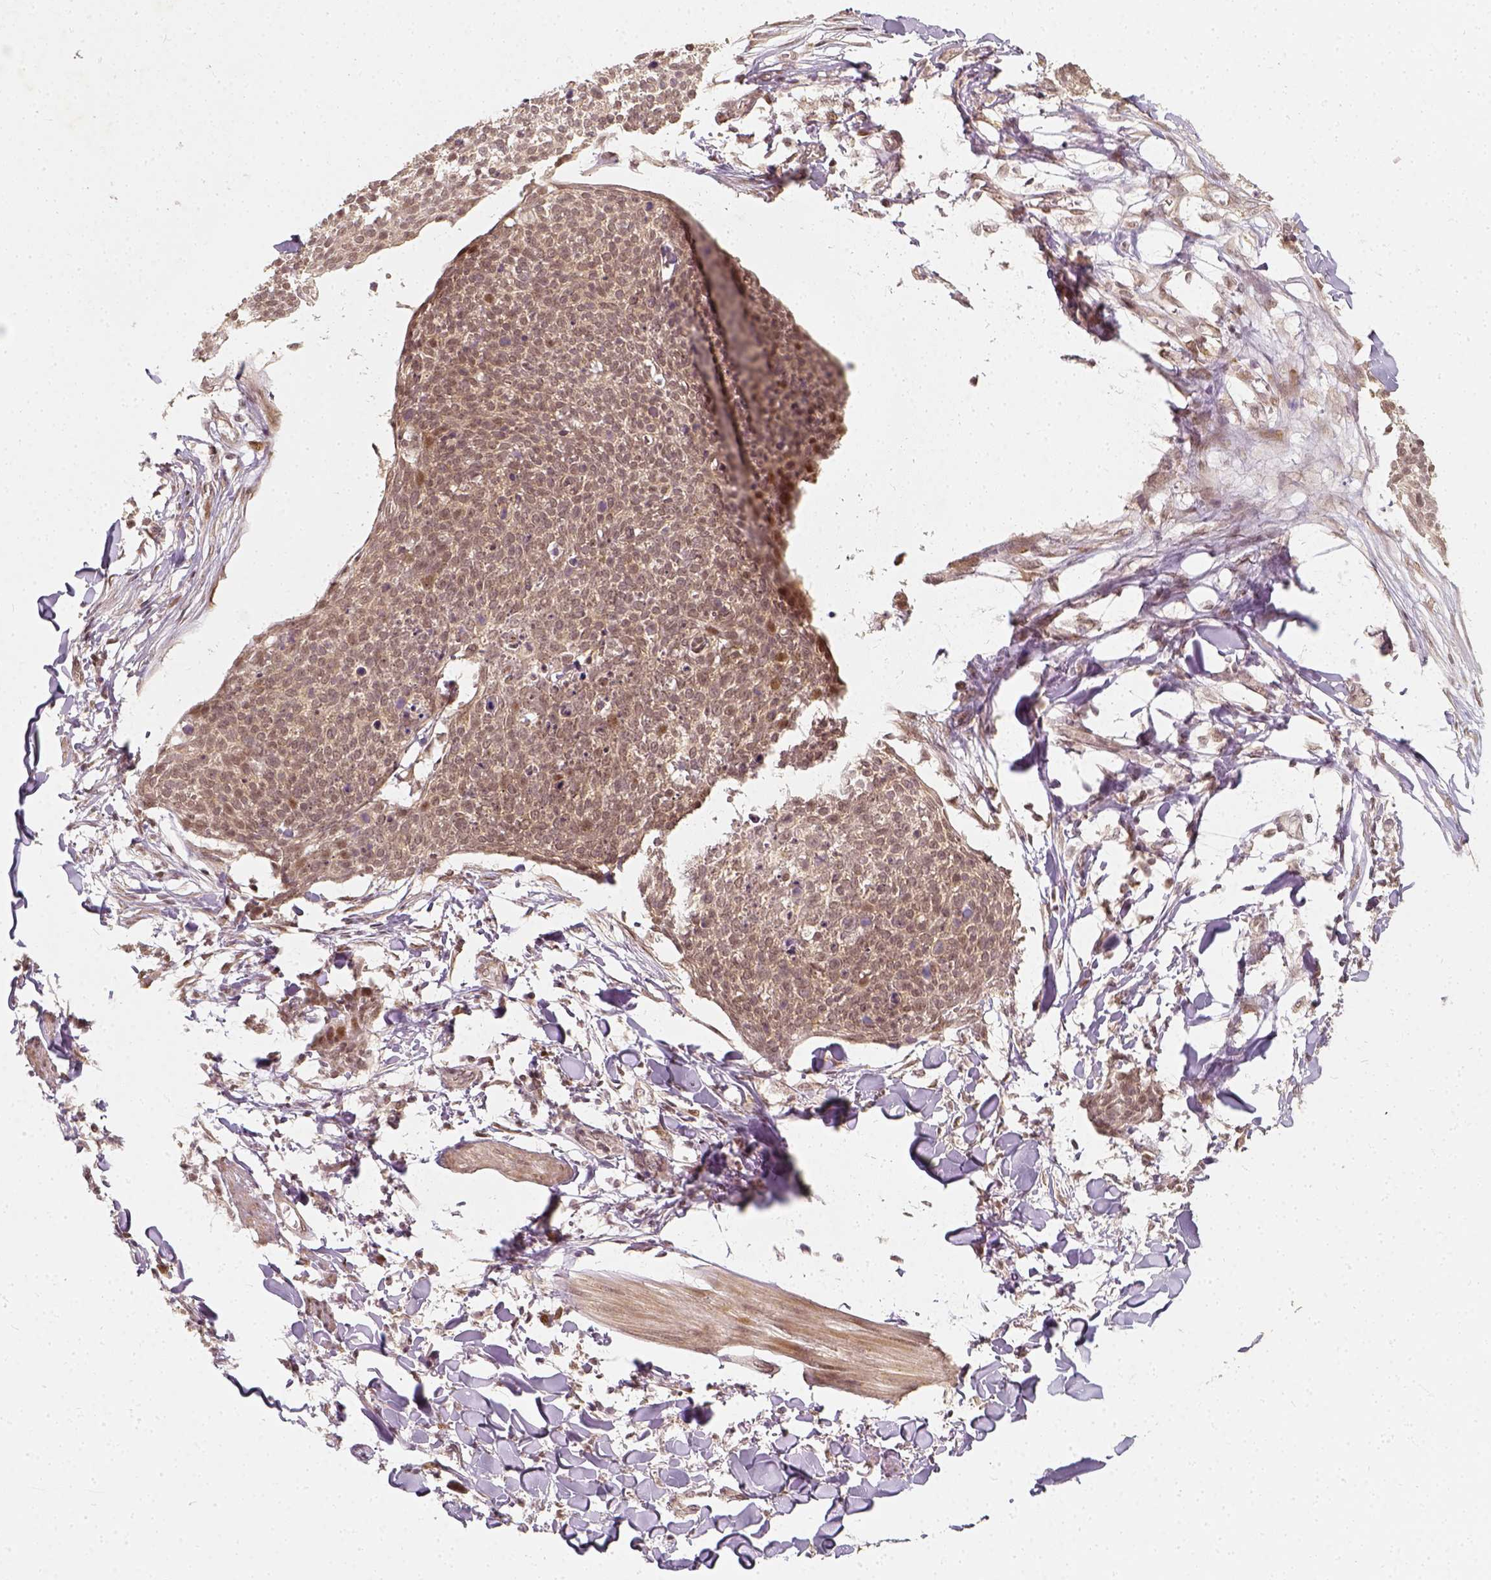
{"staining": {"intensity": "weak", "quantity": "25%-75%", "location": "cytoplasmic/membranous"}, "tissue": "skin cancer", "cell_type": "Tumor cells", "image_type": "cancer", "snomed": [{"axis": "morphology", "description": "Squamous cell carcinoma, NOS"}, {"axis": "topography", "description": "Skin"}, {"axis": "topography", "description": "Vulva"}], "caption": "Skin squamous cell carcinoma stained for a protein (brown) shows weak cytoplasmic/membranous positive expression in about 25%-75% of tumor cells.", "gene": "ZMAT3", "patient": {"sex": "female", "age": 75}}